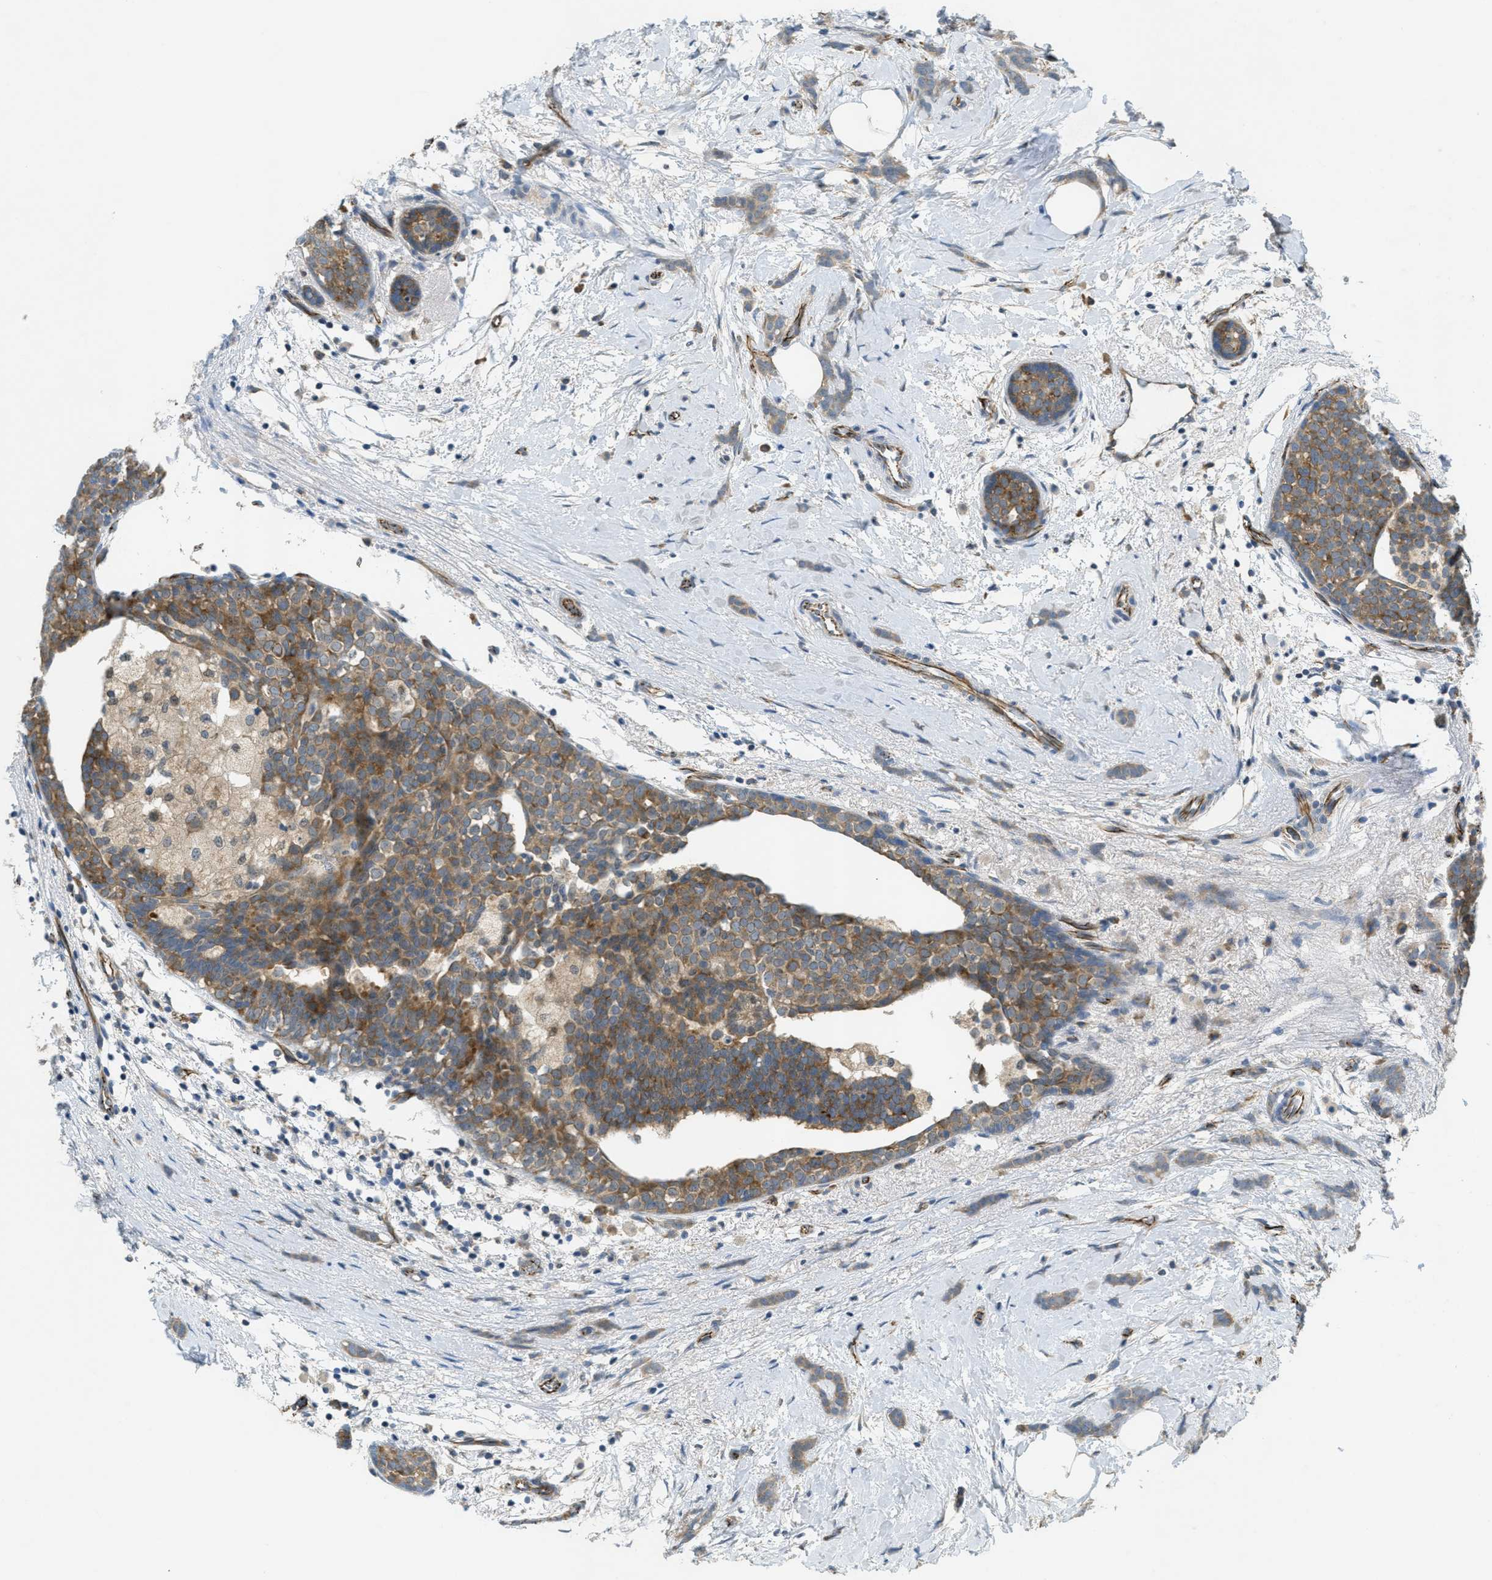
{"staining": {"intensity": "moderate", "quantity": "25%-75%", "location": "cytoplasmic/membranous"}, "tissue": "breast cancer", "cell_type": "Tumor cells", "image_type": "cancer", "snomed": [{"axis": "morphology", "description": "Lobular carcinoma, in situ"}, {"axis": "morphology", "description": "Lobular carcinoma"}, {"axis": "topography", "description": "Breast"}], "caption": "IHC photomicrograph of breast cancer (lobular carcinoma in situ) stained for a protein (brown), which shows medium levels of moderate cytoplasmic/membranous staining in about 25%-75% of tumor cells.", "gene": "JCAD", "patient": {"sex": "female", "age": 41}}